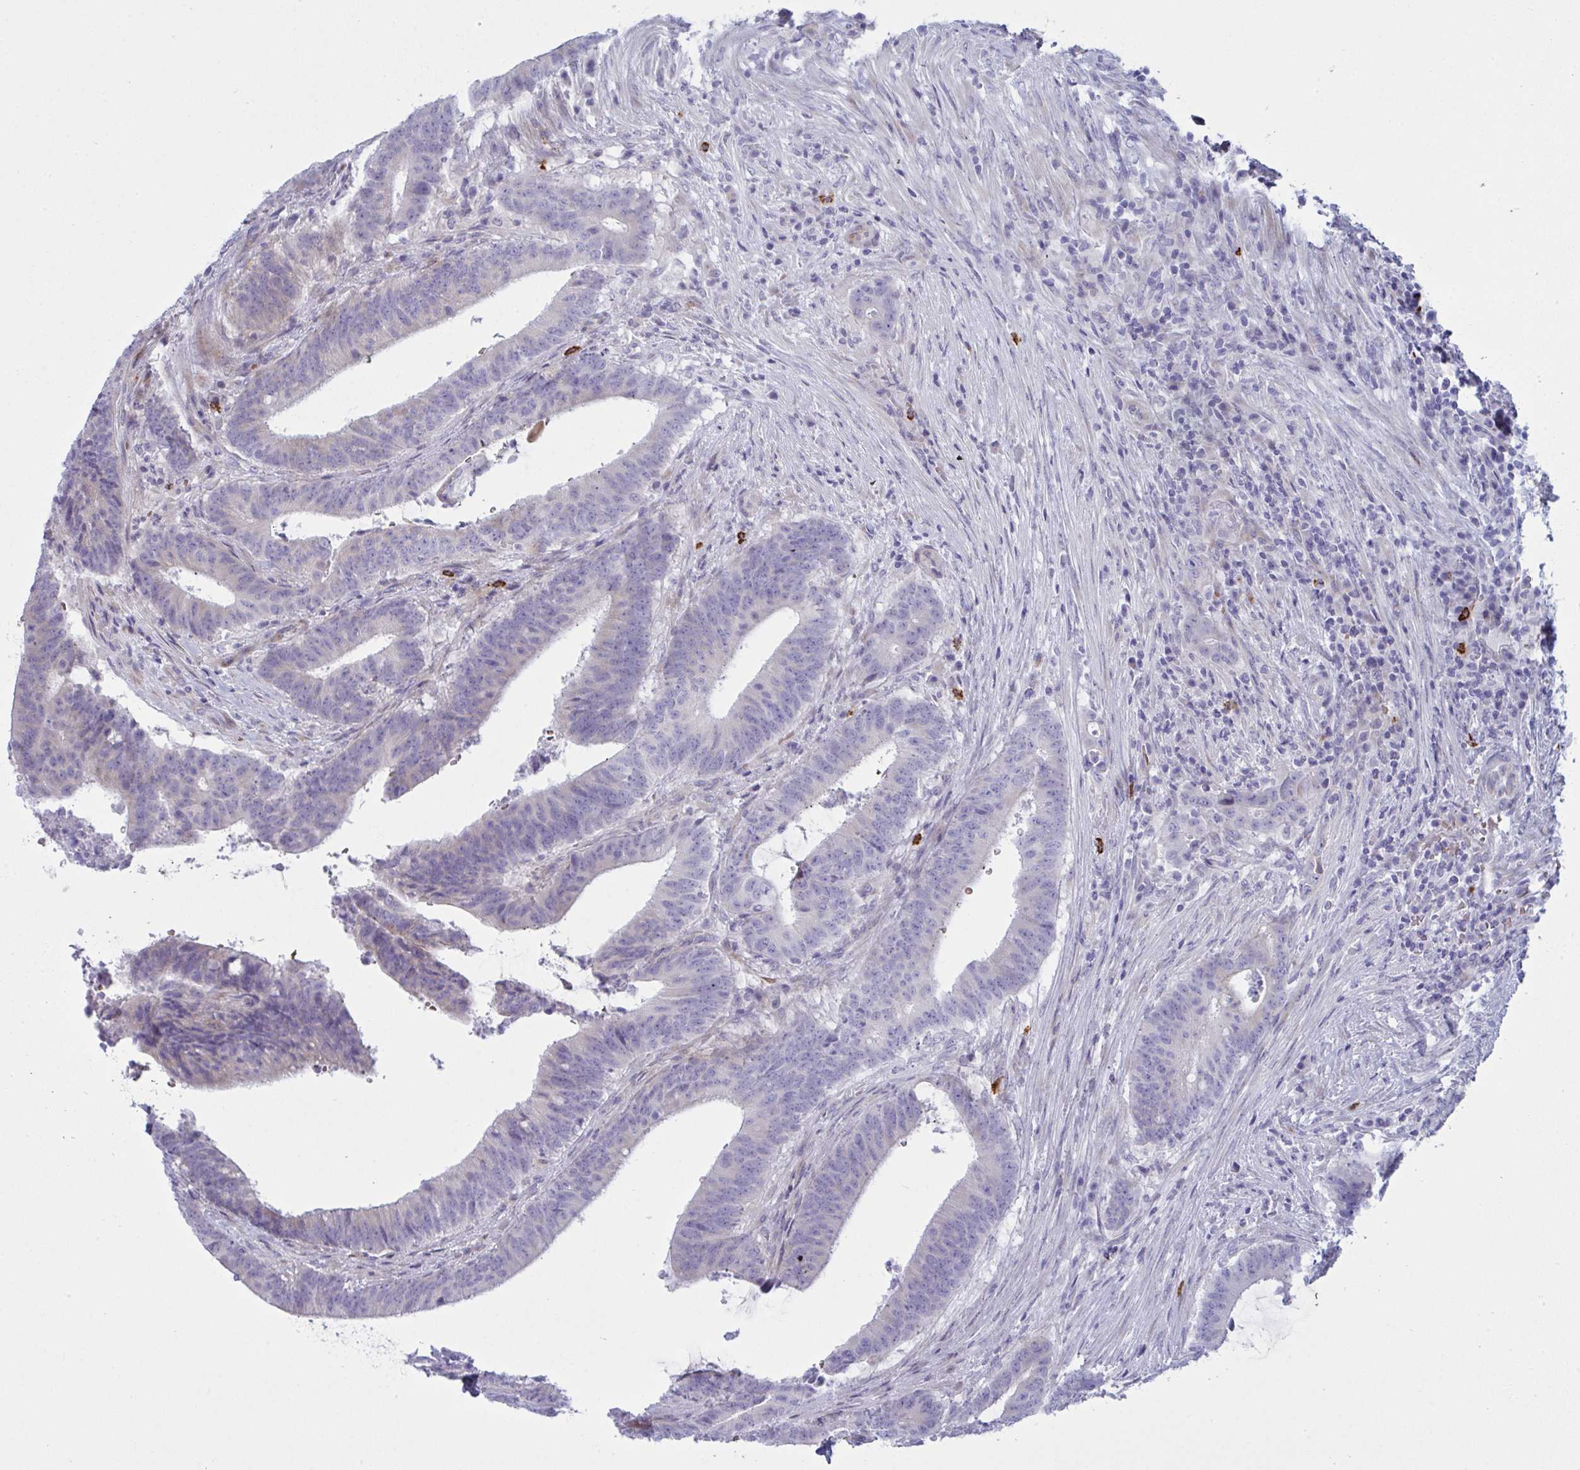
{"staining": {"intensity": "negative", "quantity": "none", "location": "none"}, "tissue": "colorectal cancer", "cell_type": "Tumor cells", "image_type": "cancer", "snomed": [{"axis": "morphology", "description": "Adenocarcinoma, NOS"}, {"axis": "topography", "description": "Colon"}], "caption": "Tumor cells show no significant protein expression in adenocarcinoma (colorectal).", "gene": "ZNF684", "patient": {"sex": "female", "age": 43}}